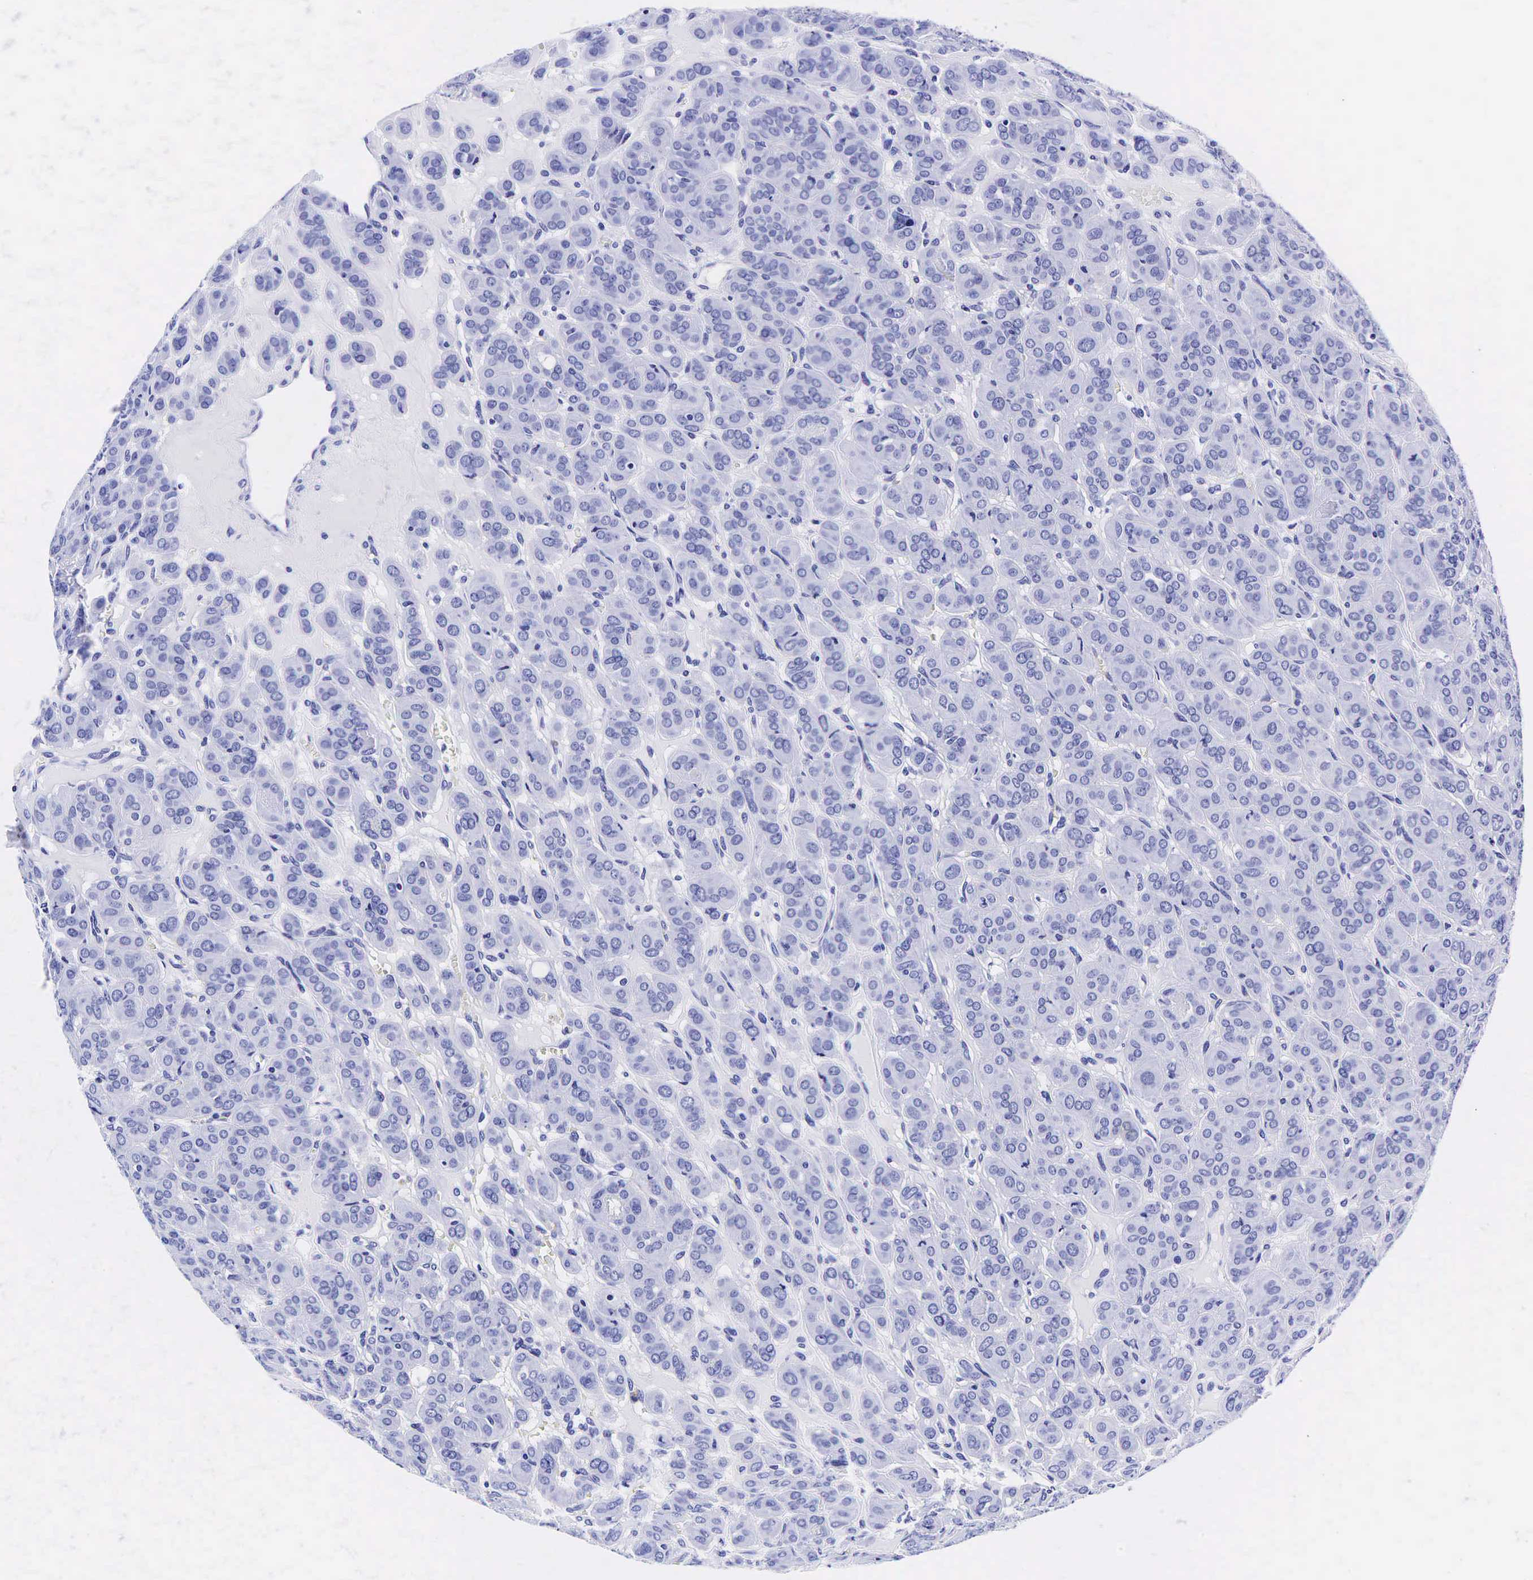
{"staining": {"intensity": "negative", "quantity": "none", "location": "none"}, "tissue": "thyroid cancer", "cell_type": "Tumor cells", "image_type": "cancer", "snomed": [{"axis": "morphology", "description": "Follicular adenoma carcinoma, NOS"}, {"axis": "topography", "description": "Thyroid gland"}], "caption": "Human thyroid cancer stained for a protein using immunohistochemistry exhibits no staining in tumor cells.", "gene": "GAST", "patient": {"sex": "female", "age": 71}}